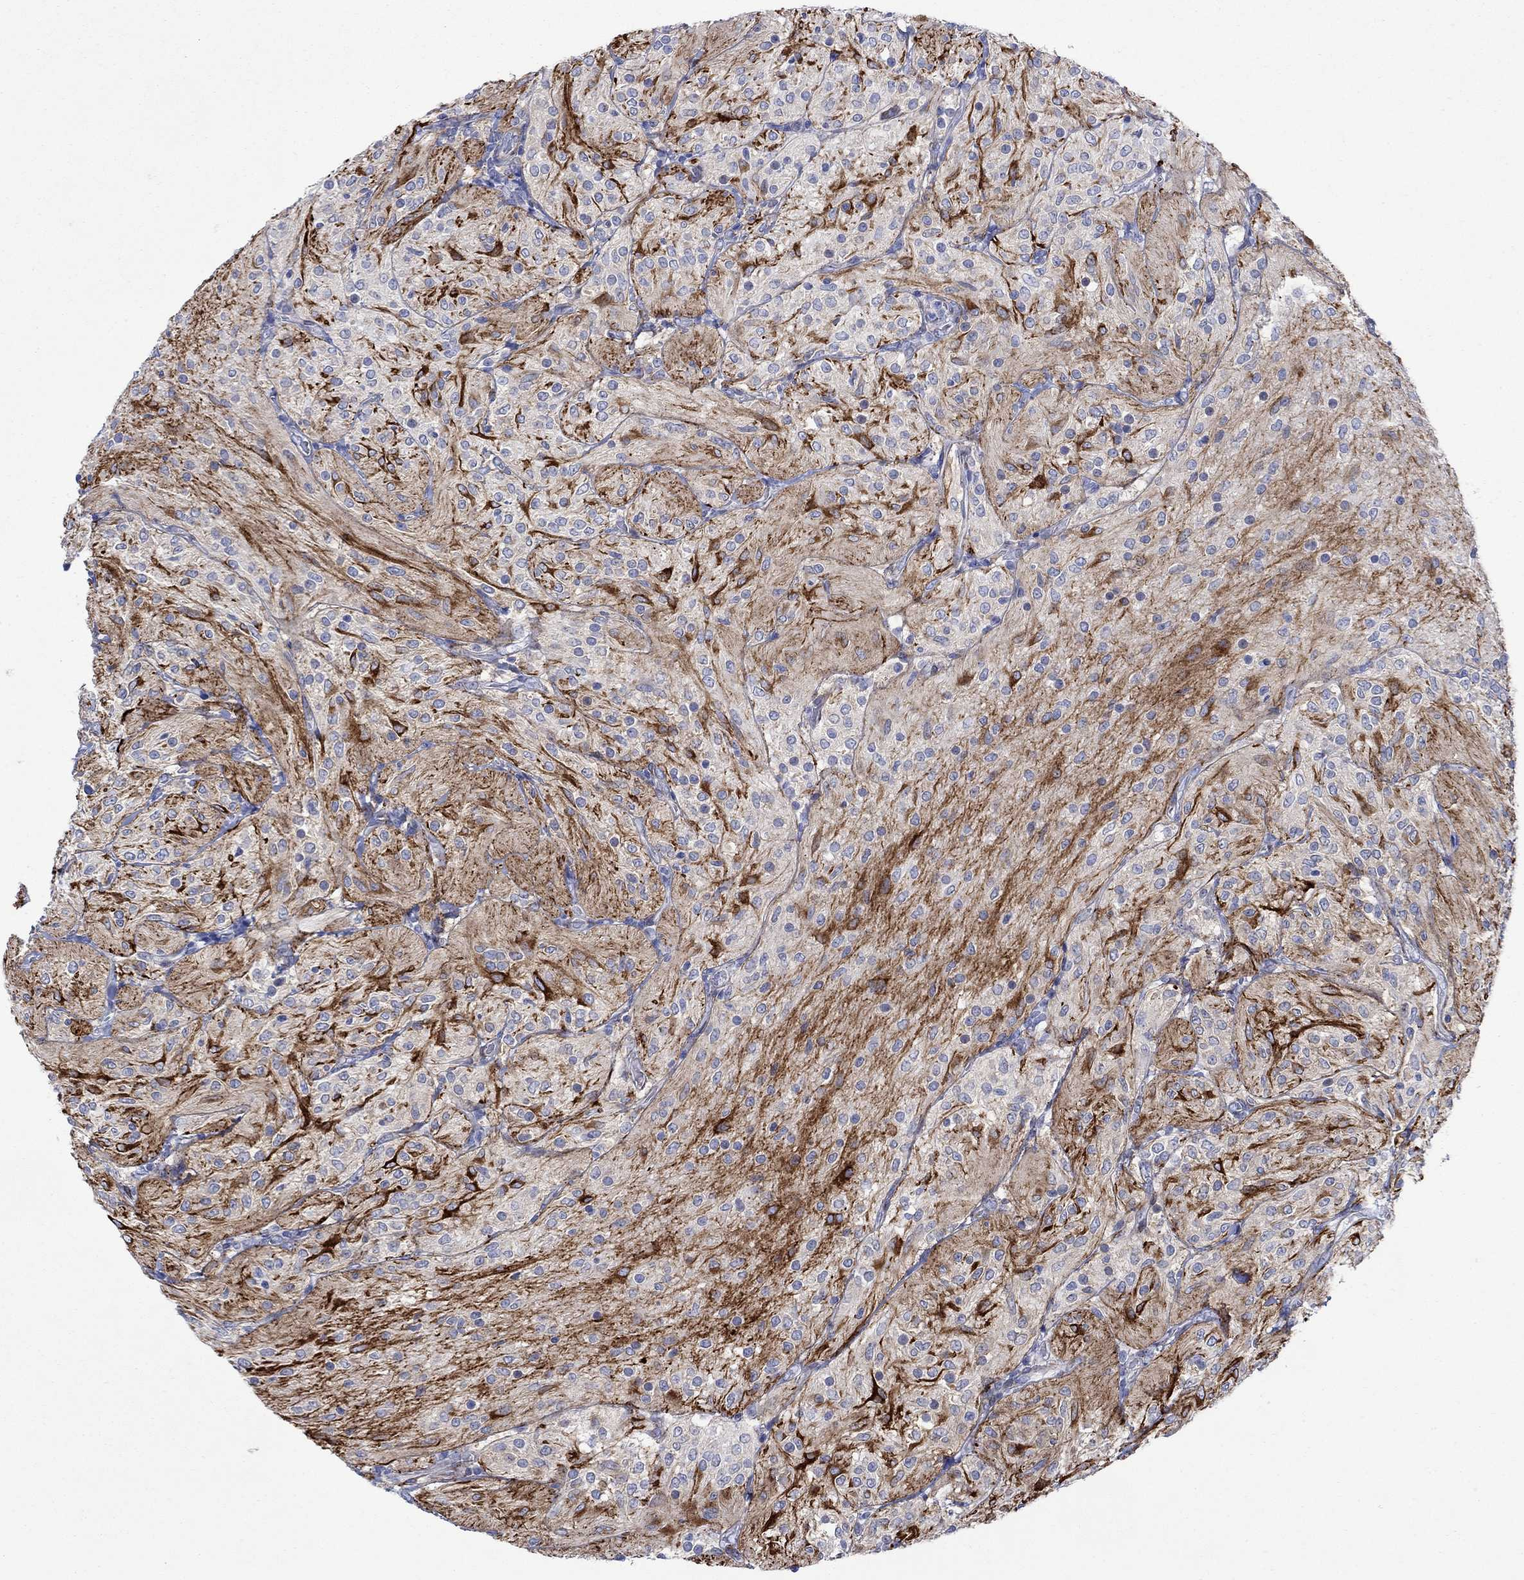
{"staining": {"intensity": "strong", "quantity": "<25%", "location": "cytoplasmic/membranous"}, "tissue": "glioma", "cell_type": "Tumor cells", "image_type": "cancer", "snomed": [{"axis": "morphology", "description": "Glioma, malignant, Low grade"}, {"axis": "topography", "description": "Brain"}], "caption": "Immunohistochemistry histopathology image of neoplastic tissue: glioma stained using IHC exhibits medium levels of strong protein expression localized specifically in the cytoplasmic/membranous of tumor cells, appearing as a cytoplasmic/membranous brown color.", "gene": "KSR2", "patient": {"sex": "male", "age": 3}}